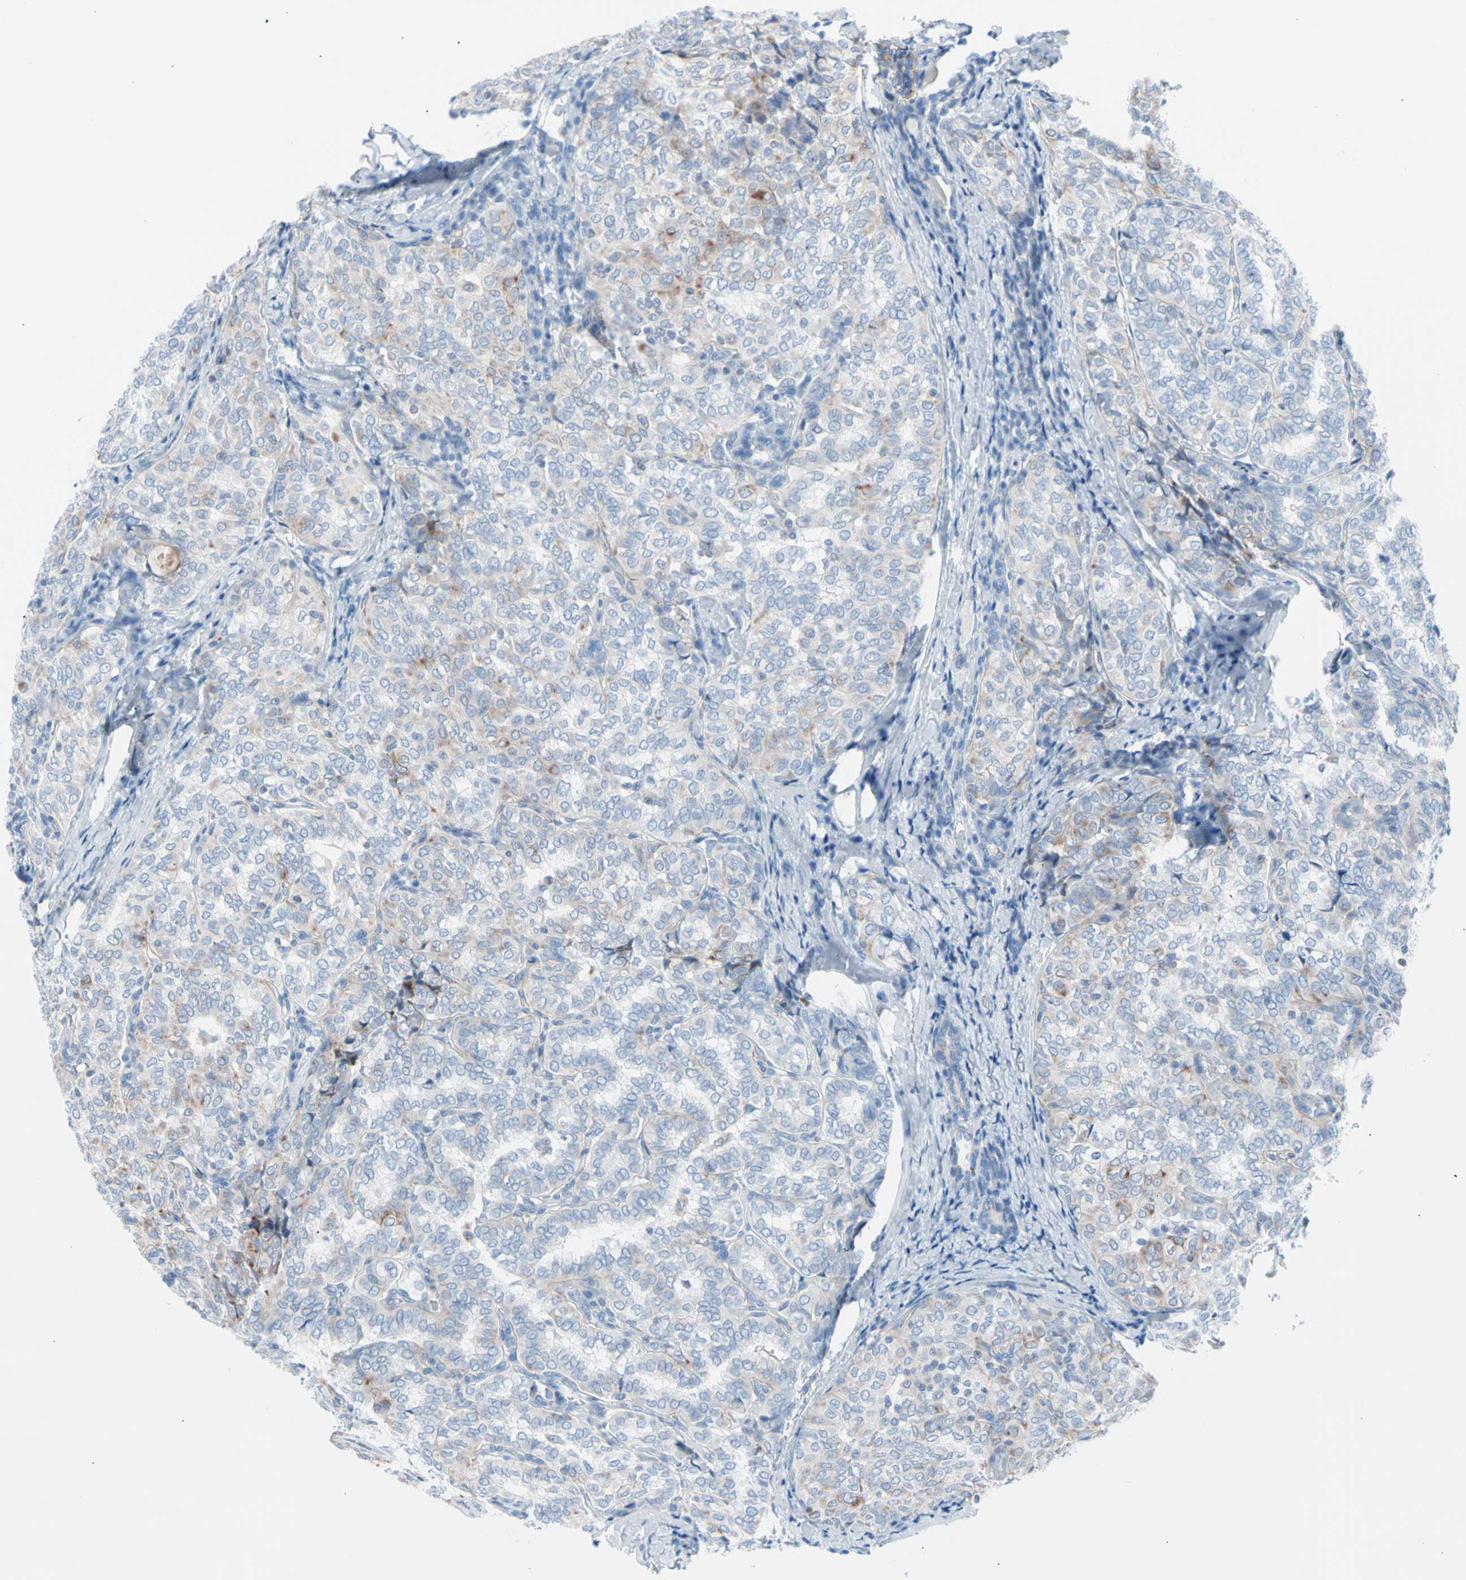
{"staining": {"intensity": "moderate", "quantity": "<25%", "location": "cytoplasmic/membranous"}, "tissue": "thyroid cancer", "cell_type": "Tumor cells", "image_type": "cancer", "snomed": [{"axis": "morphology", "description": "Normal tissue, NOS"}, {"axis": "morphology", "description": "Papillary adenocarcinoma, NOS"}, {"axis": "topography", "description": "Thyroid gland"}], "caption": "Tumor cells demonstrate low levels of moderate cytoplasmic/membranous expression in about <25% of cells in human thyroid cancer.", "gene": "HK1", "patient": {"sex": "female", "age": 30}}